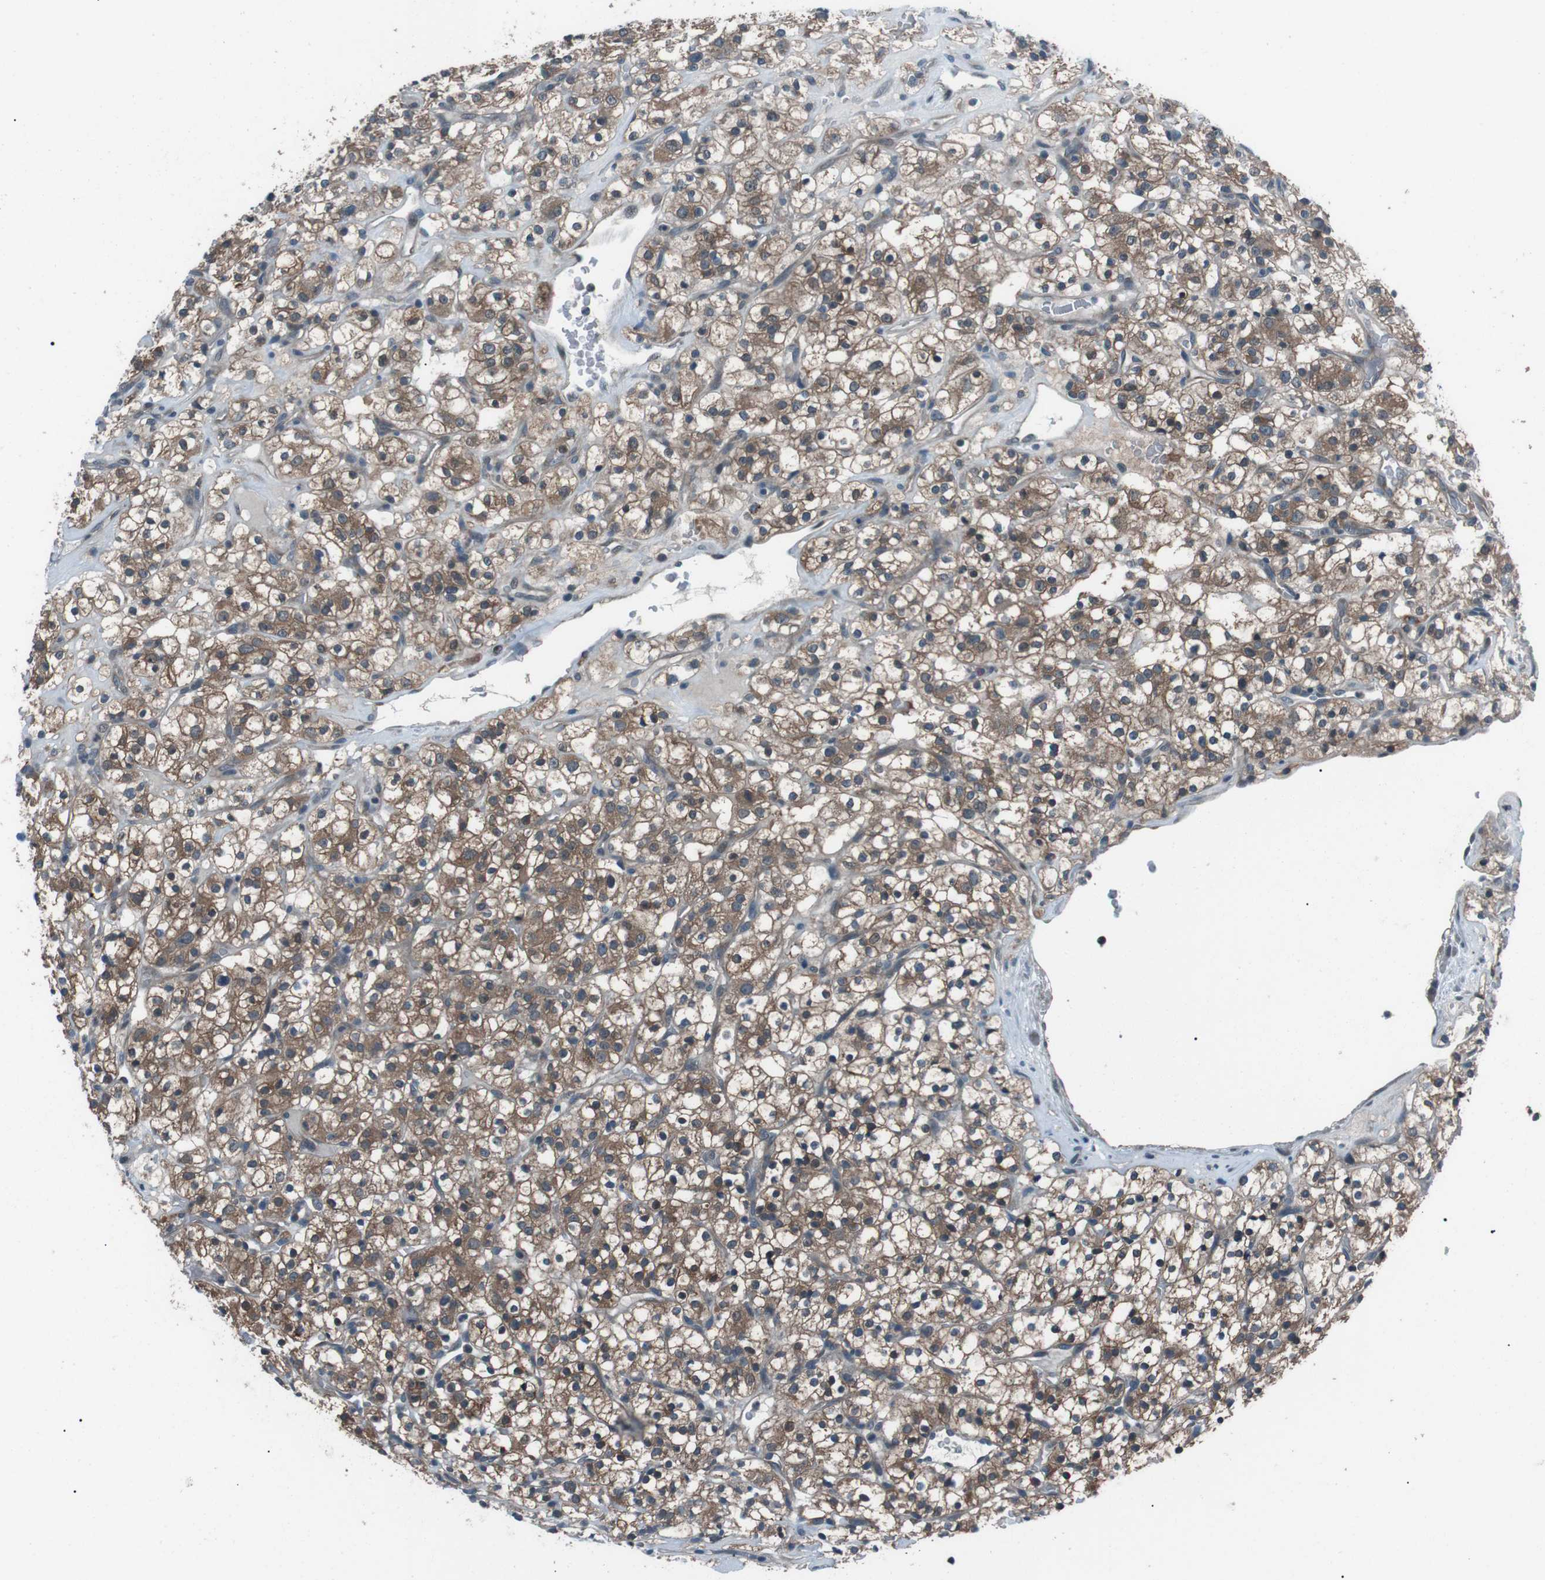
{"staining": {"intensity": "moderate", "quantity": ">75%", "location": "cytoplasmic/membranous"}, "tissue": "renal cancer", "cell_type": "Tumor cells", "image_type": "cancer", "snomed": [{"axis": "morphology", "description": "Normal tissue, NOS"}, {"axis": "morphology", "description": "Adenocarcinoma, NOS"}, {"axis": "topography", "description": "Kidney"}], "caption": "Adenocarcinoma (renal) tissue demonstrates moderate cytoplasmic/membranous positivity in approximately >75% of tumor cells The staining is performed using DAB brown chromogen to label protein expression. The nuclei are counter-stained blue using hematoxylin.", "gene": "LRIG2", "patient": {"sex": "female", "age": 72}}